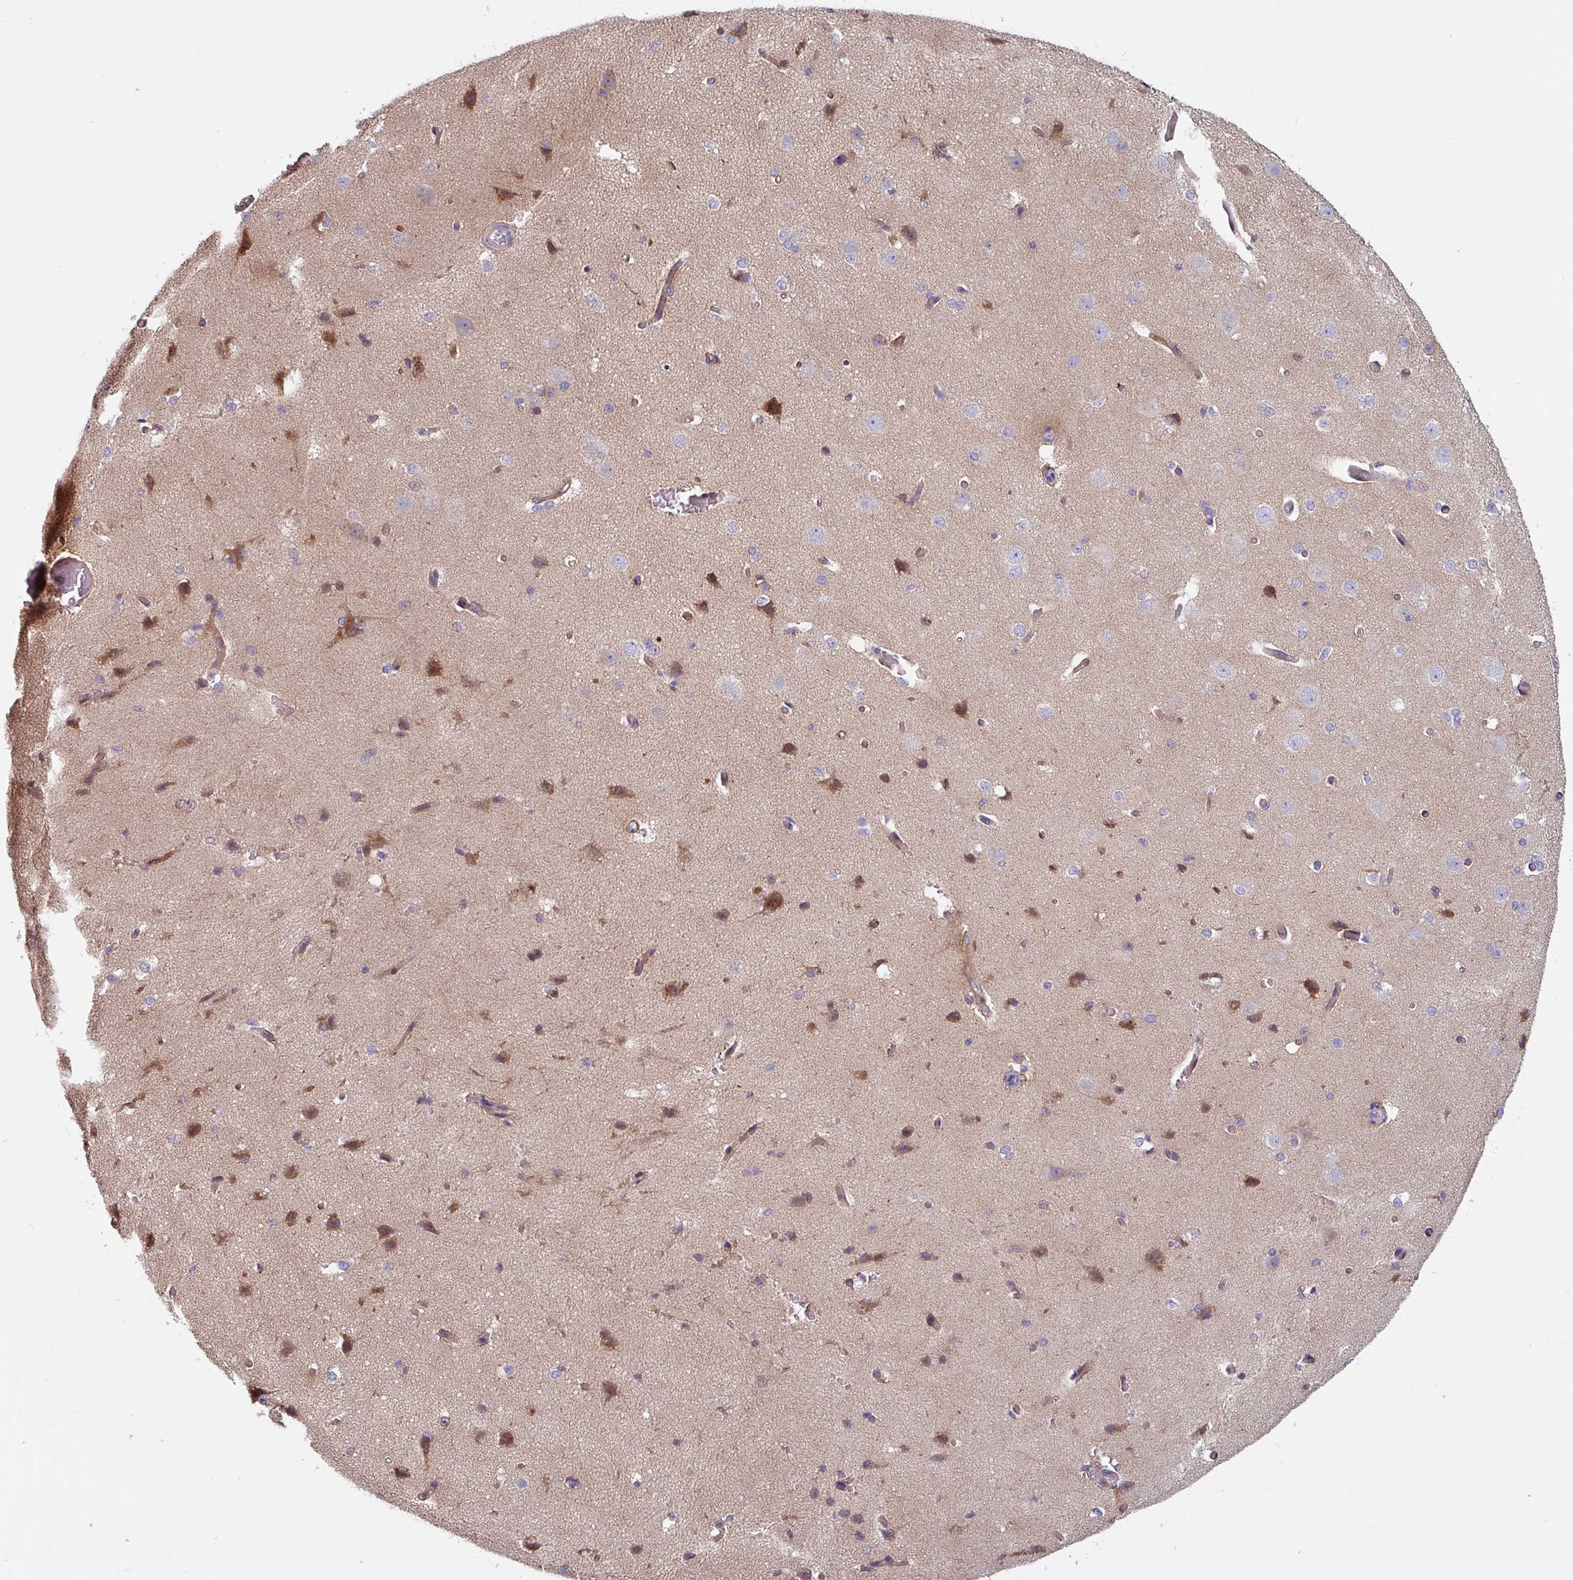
{"staining": {"intensity": "moderate", "quantity": "<25%", "location": "cytoplasmic/membranous,nuclear"}, "tissue": "cerebral cortex", "cell_type": "Endothelial cells", "image_type": "normal", "snomed": [{"axis": "morphology", "description": "Normal tissue, NOS"}, {"axis": "morphology", "description": "Inflammation, NOS"}, {"axis": "topography", "description": "Cerebral cortex"}], "caption": "Immunohistochemical staining of normal cerebral cortex demonstrates low levels of moderate cytoplasmic/membranous,nuclear expression in approximately <25% of endothelial cells.", "gene": "TMEM132A", "patient": {"sex": "male", "age": 6}}